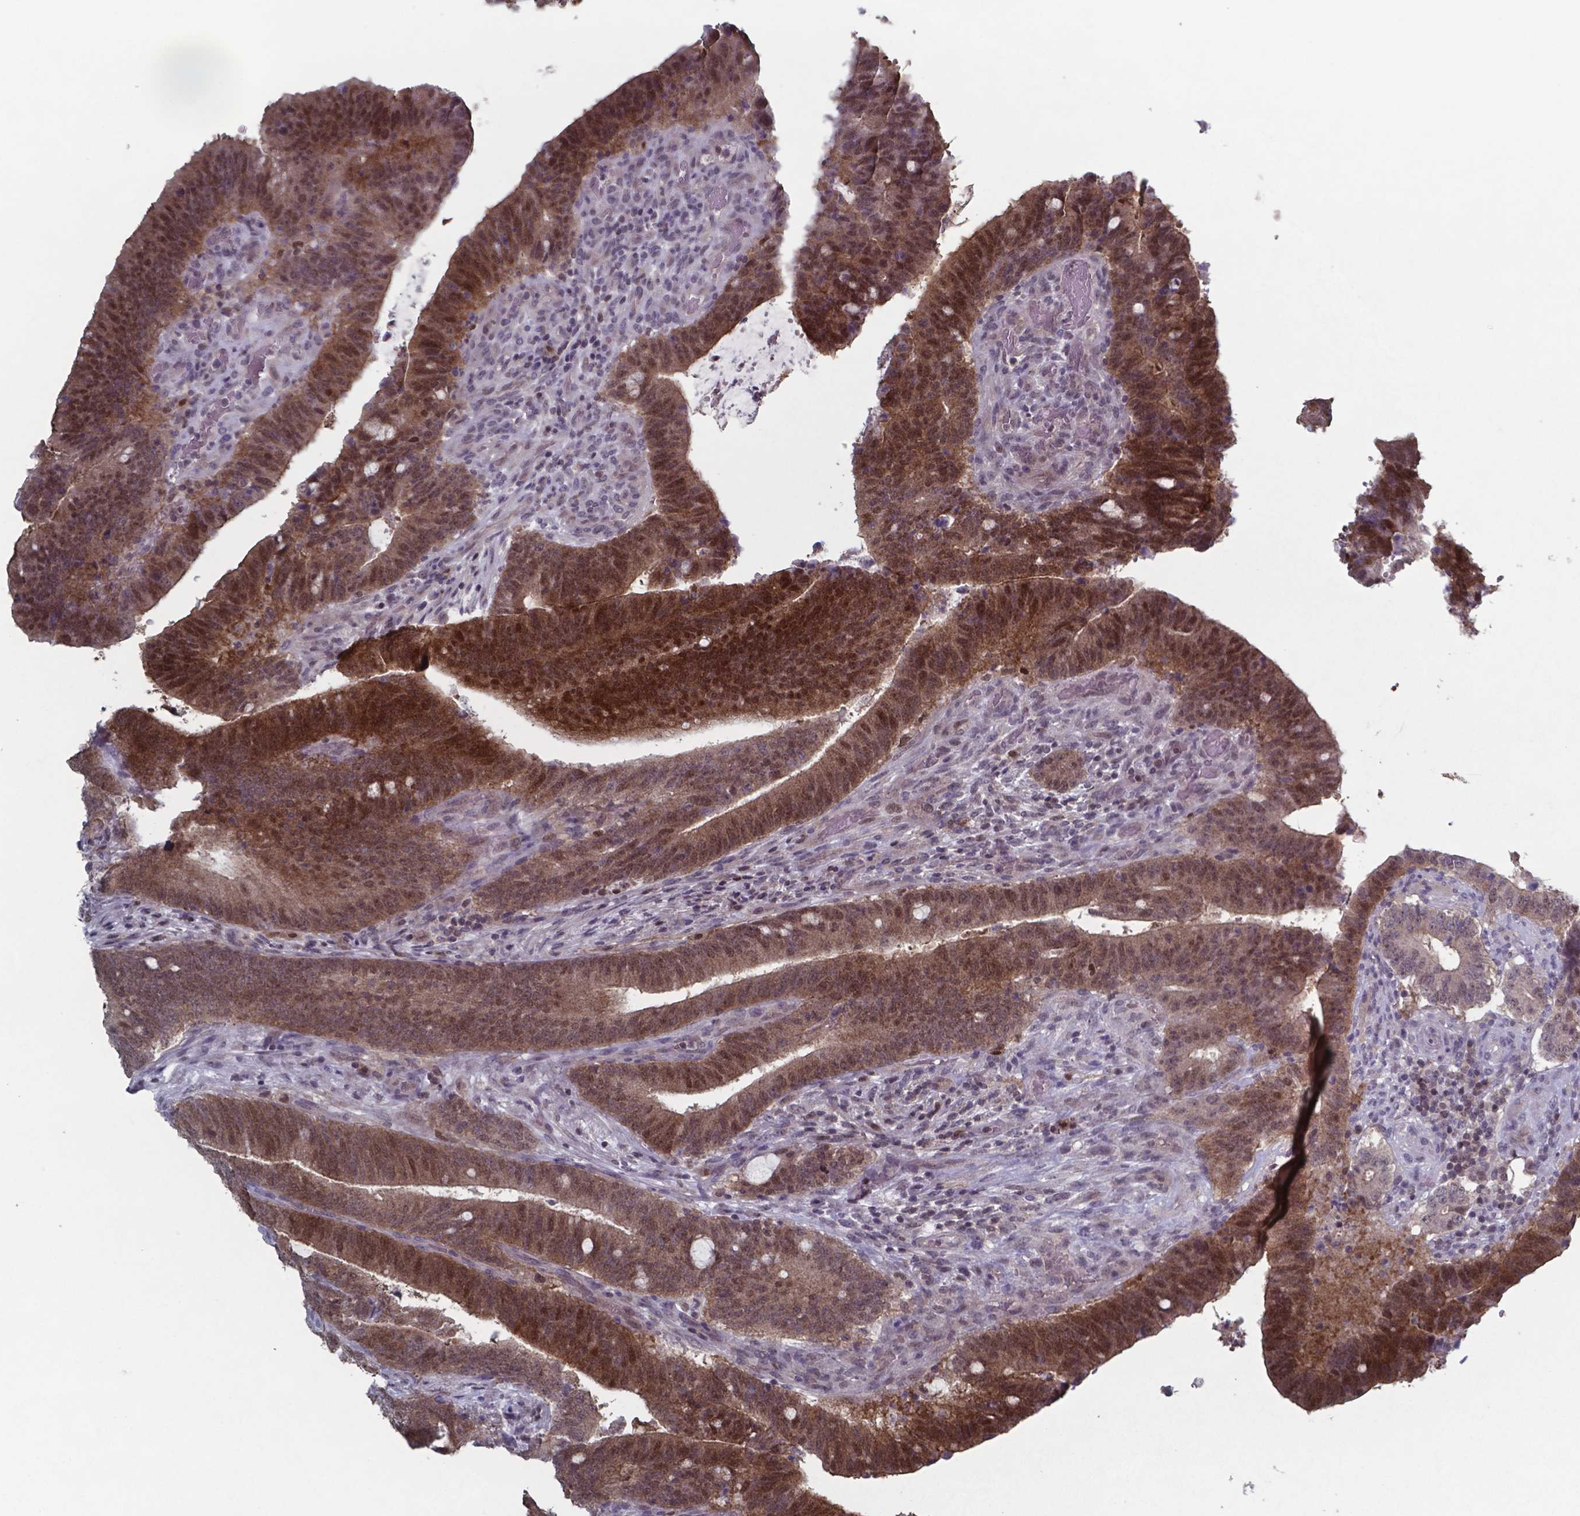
{"staining": {"intensity": "moderate", "quantity": ">75%", "location": "cytoplasmic/membranous,nuclear"}, "tissue": "colorectal cancer", "cell_type": "Tumor cells", "image_type": "cancer", "snomed": [{"axis": "morphology", "description": "Adenocarcinoma, NOS"}, {"axis": "topography", "description": "Colon"}], "caption": "Protein staining of colorectal adenocarcinoma tissue exhibits moderate cytoplasmic/membranous and nuclear positivity in about >75% of tumor cells.", "gene": "TDP2", "patient": {"sex": "female", "age": 43}}